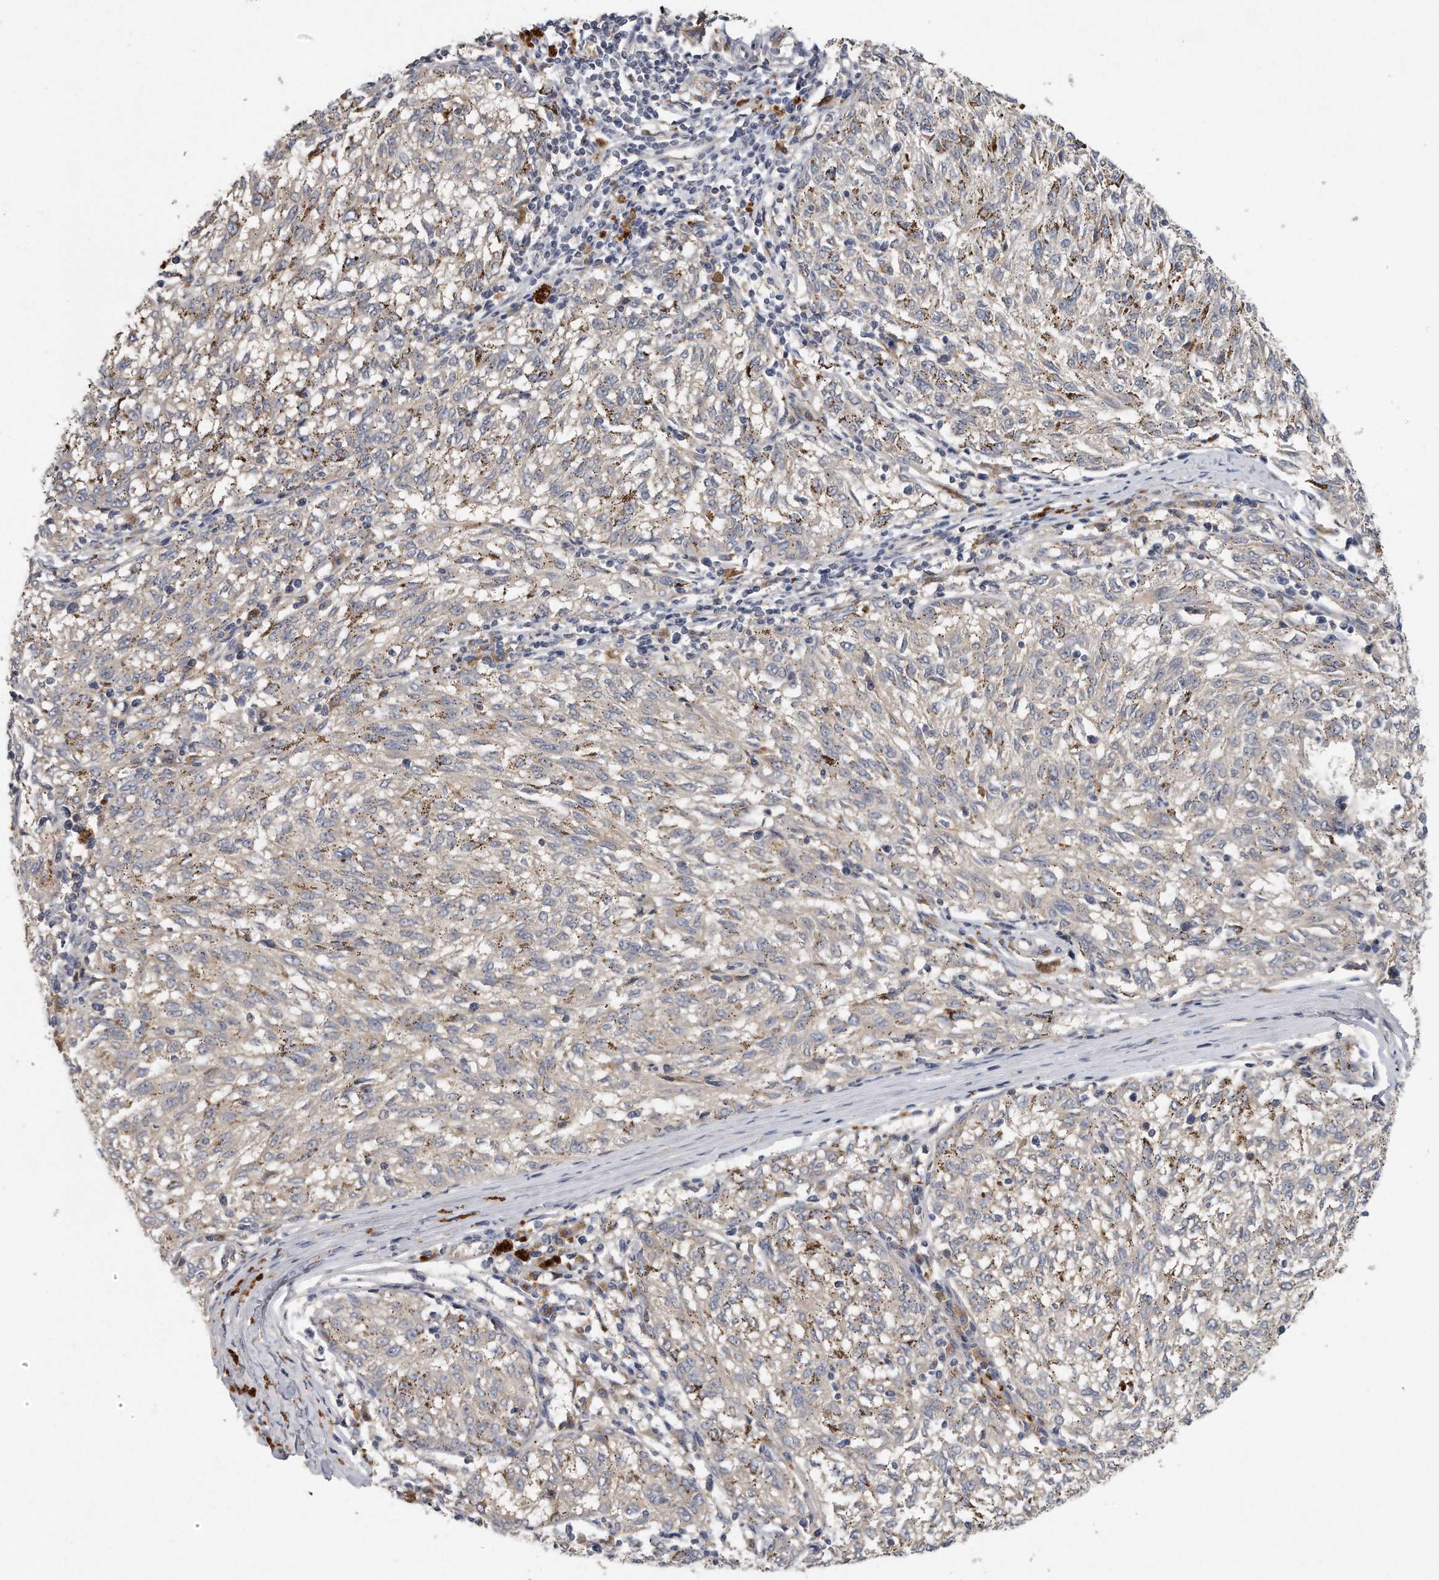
{"staining": {"intensity": "negative", "quantity": "none", "location": "none"}, "tissue": "melanoma", "cell_type": "Tumor cells", "image_type": "cancer", "snomed": [{"axis": "morphology", "description": "Malignant melanoma, NOS"}, {"axis": "topography", "description": "Skin"}], "caption": "A high-resolution photomicrograph shows immunohistochemistry staining of melanoma, which exhibits no significant positivity in tumor cells.", "gene": "TRAPPC14", "patient": {"sex": "female", "age": 72}}